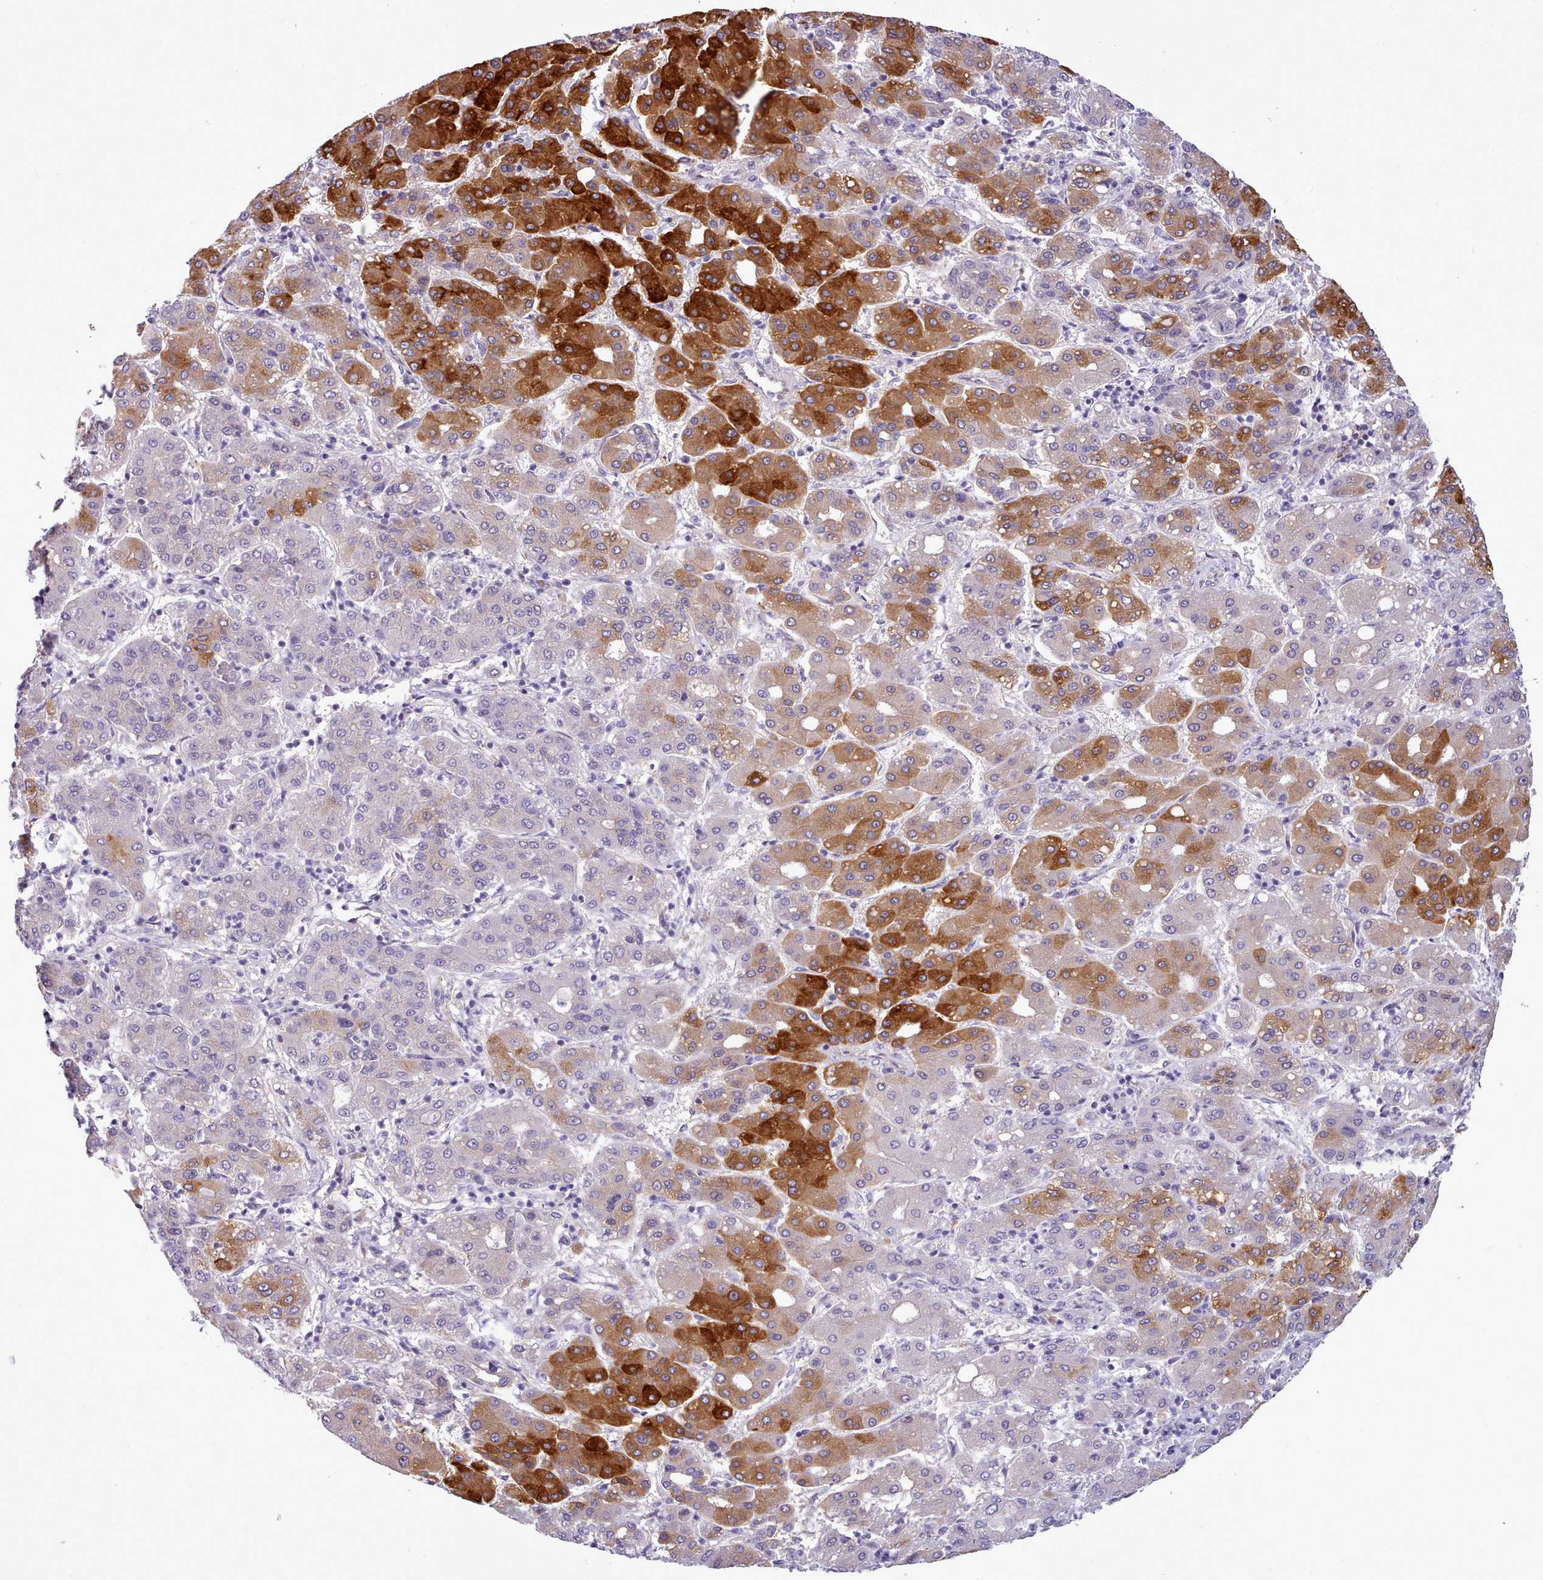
{"staining": {"intensity": "strong", "quantity": "25%-75%", "location": "cytoplasmic/membranous"}, "tissue": "liver cancer", "cell_type": "Tumor cells", "image_type": "cancer", "snomed": [{"axis": "morphology", "description": "Carcinoma, Hepatocellular, NOS"}, {"axis": "topography", "description": "Liver"}], "caption": "Liver cancer stained with a protein marker reveals strong staining in tumor cells.", "gene": "CYP2A13", "patient": {"sex": "male", "age": 65}}